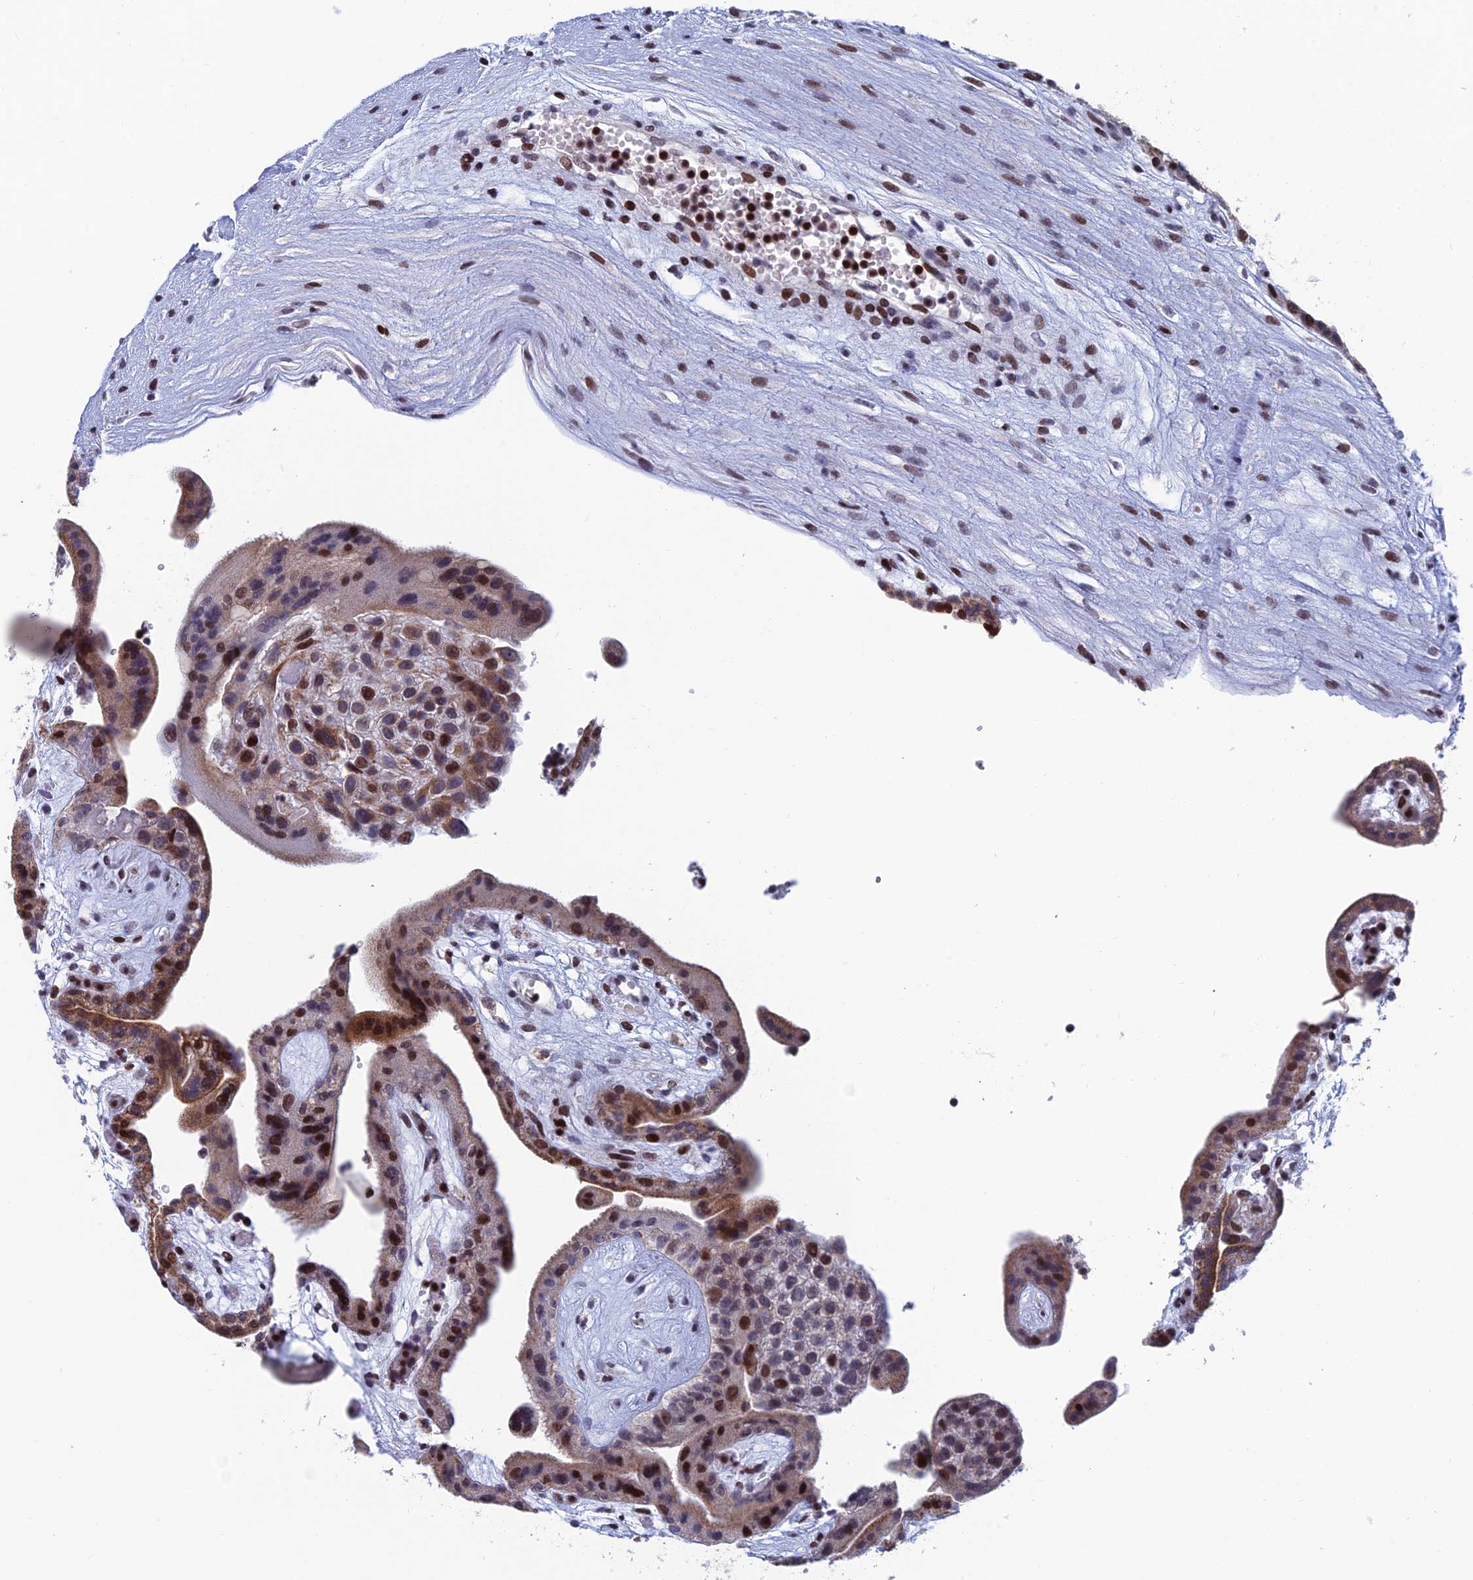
{"staining": {"intensity": "moderate", "quantity": "<25%", "location": "nuclear"}, "tissue": "placenta", "cell_type": "Decidual cells", "image_type": "normal", "snomed": [{"axis": "morphology", "description": "Normal tissue, NOS"}, {"axis": "topography", "description": "Placenta"}], "caption": "Brown immunohistochemical staining in benign placenta demonstrates moderate nuclear staining in about <25% of decidual cells. (Brightfield microscopy of DAB IHC at high magnification).", "gene": "AFF3", "patient": {"sex": "female", "age": 18}}